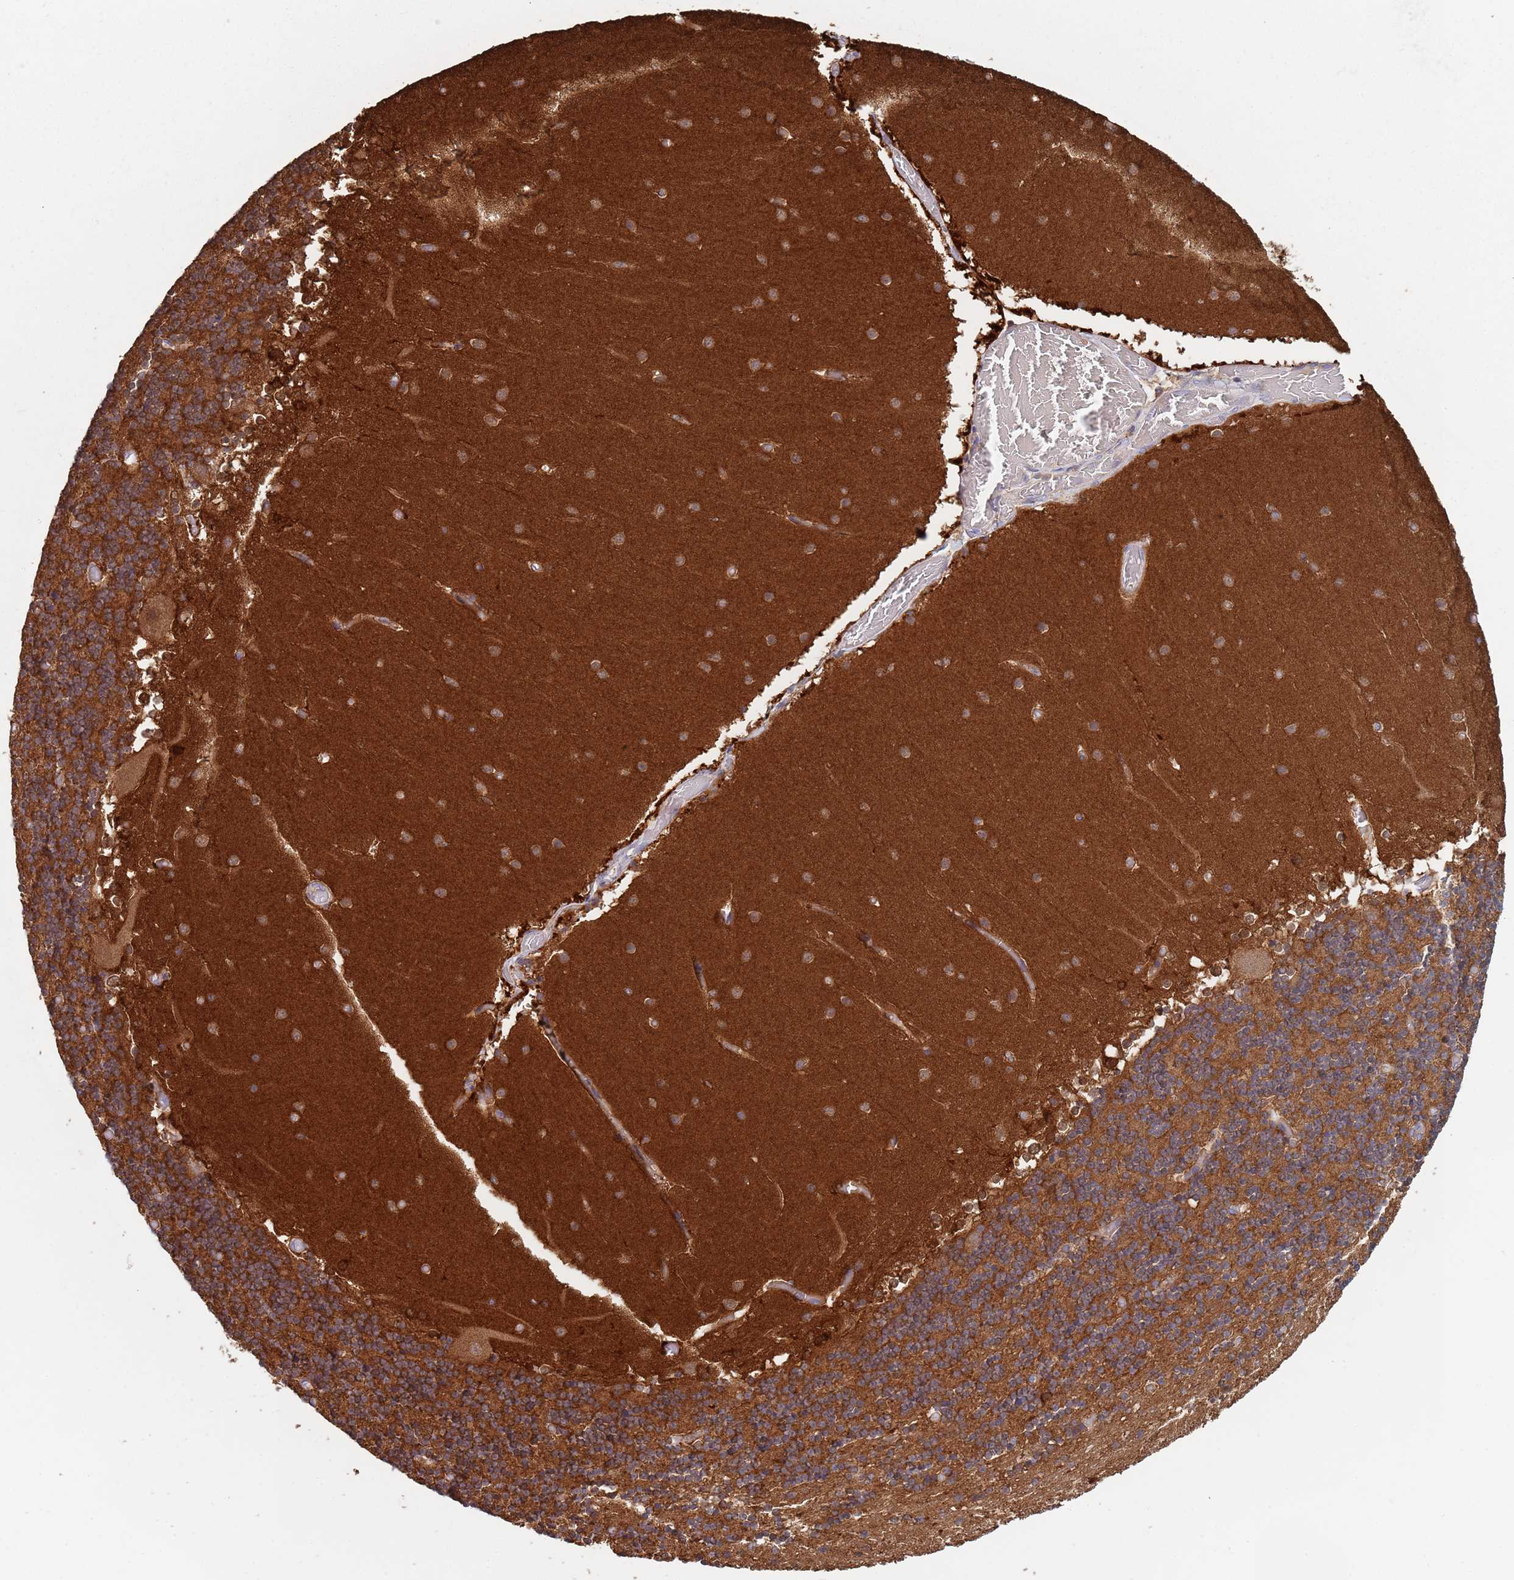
{"staining": {"intensity": "moderate", "quantity": ">75%", "location": "cytoplasmic/membranous"}, "tissue": "cerebellum", "cell_type": "Cells in granular layer", "image_type": "normal", "snomed": [{"axis": "morphology", "description": "Normal tissue, NOS"}, {"axis": "topography", "description": "Cerebellum"}], "caption": "Cells in granular layer exhibit medium levels of moderate cytoplasmic/membranous positivity in about >75% of cells in normal human cerebellum.", "gene": "GDI1", "patient": {"sex": "female", "age": 28}}